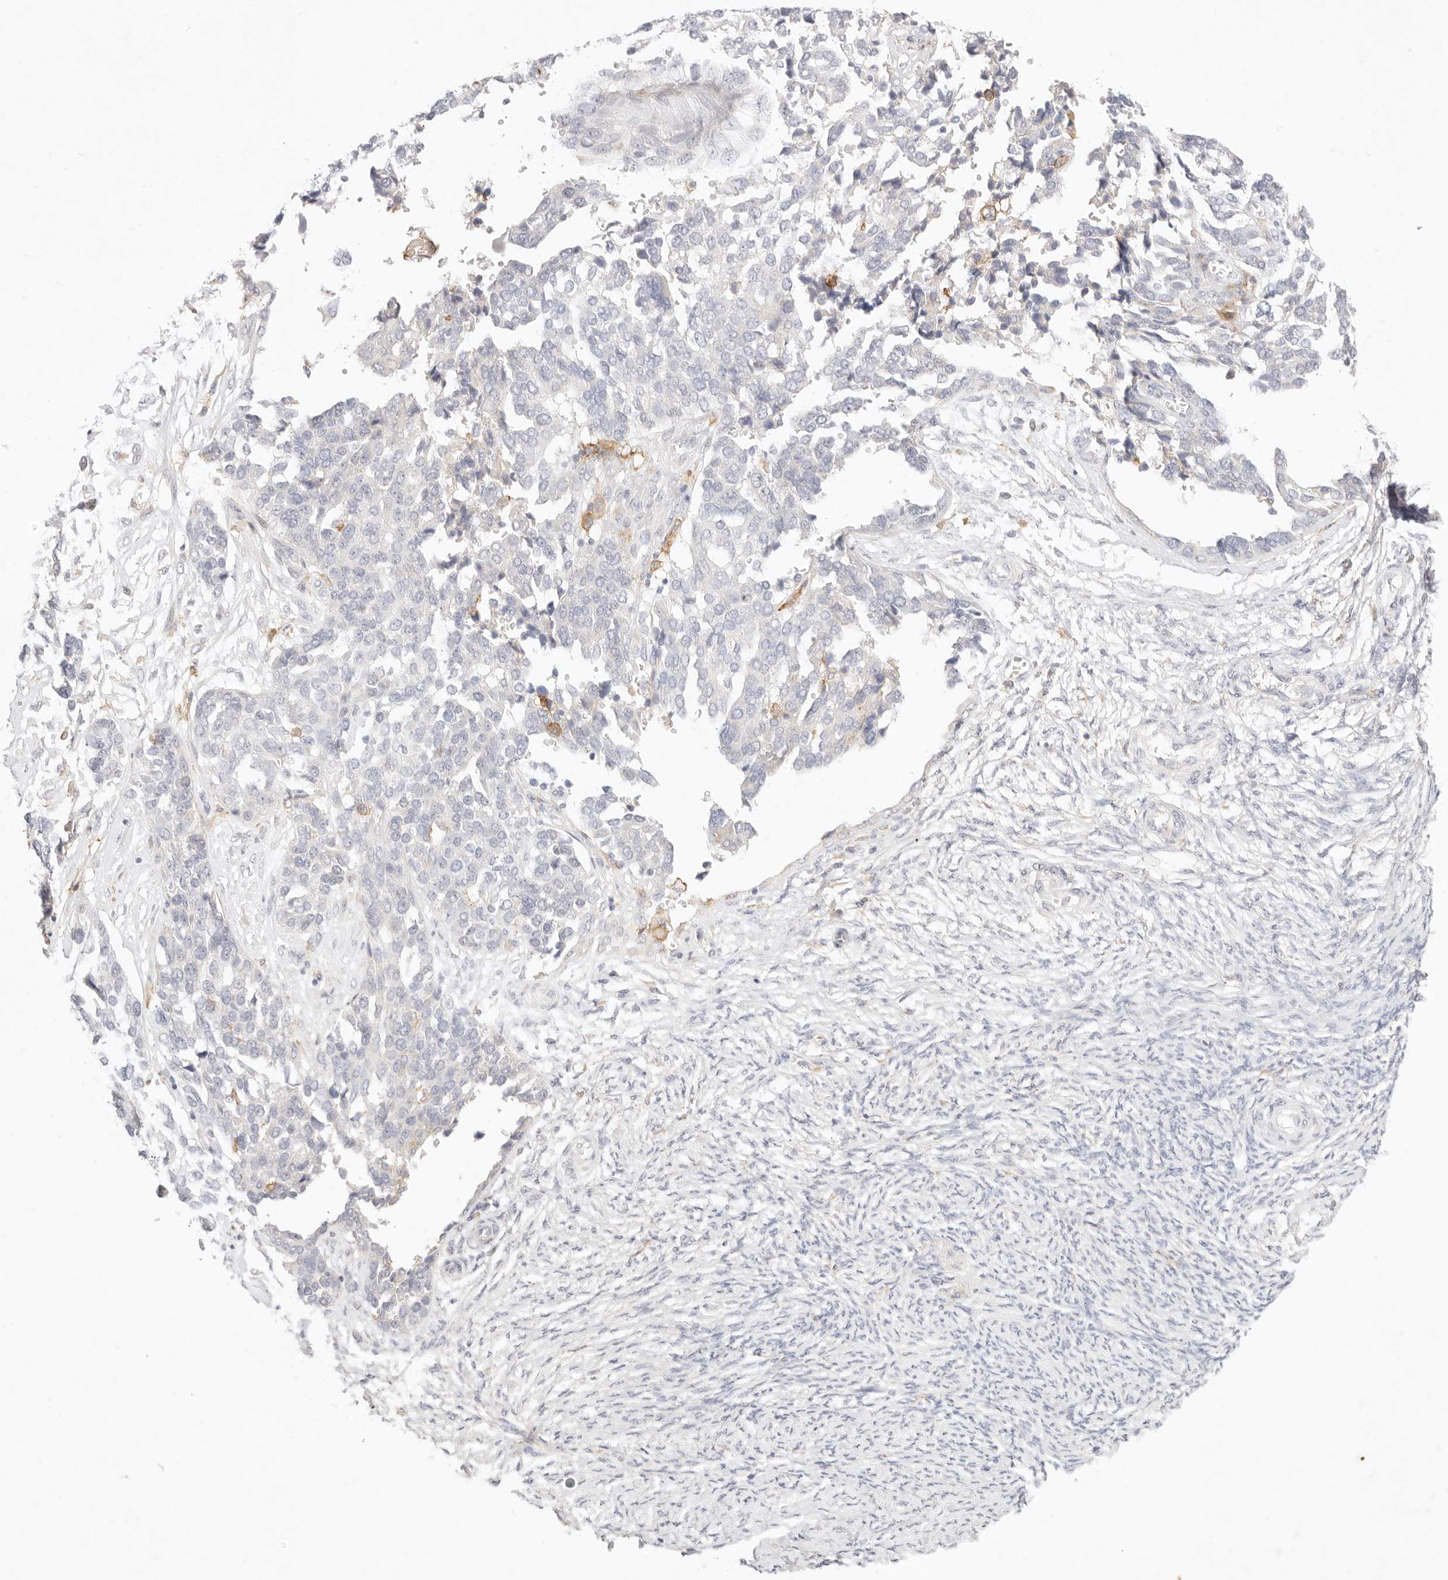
{"staining": {"intensity": "negative", "quantity": "none", "location": "none"}, "tissue": "ovarian cancer", "cell_type": "Tumor cells", "image_type": "cancer", "snomed": [{"axis": "morphology", "description": "Cystadenocarcinoma, serous, NOS"}, {"axis": "topography", "description": "Ovary"}], "caption": "An immunohistochemistry histopathology image of ovarian serous cystadenocarcinoma is shown. There is no staining in tumor cells of ovarian serous cystadenocarcinoma.", "gene": "GPR84", "patient": {"sex": "female", "age": 44}}